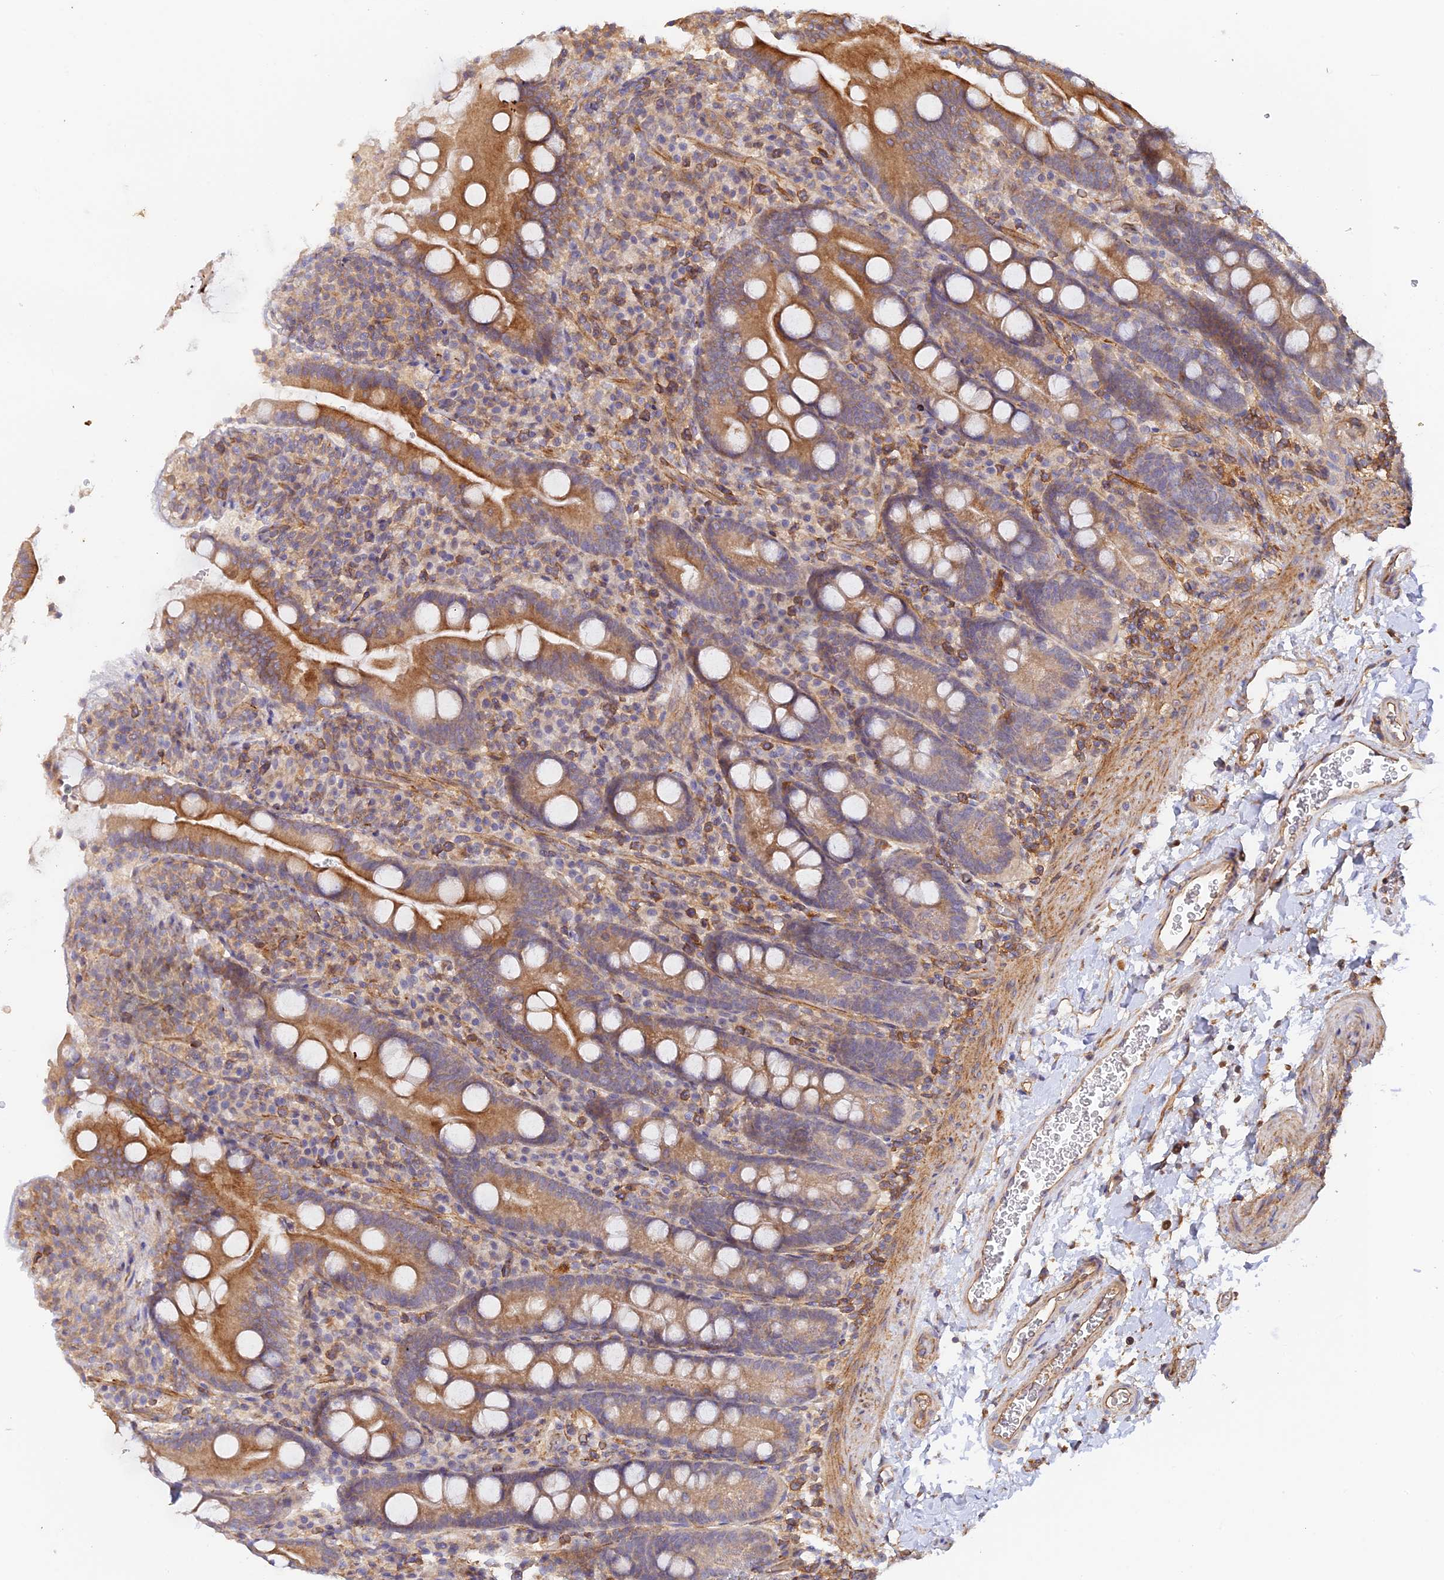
{"staining": {"intensity": "moderate", "quantity": ">75%", "location": "cytoplasmic/membranous"}, "tissue": "duodenum", "cell_type": "Glandular cells", "image_type": "normal", "snomed": [{"axis": "morphology", "description": "Normal tissue, NOS"}, {"axis": "topography", "description": "Duodenum"}], "caption": "The micrograph displays immunohistochemical staining of benign duodenum. There is moderate cytoplasmic/membranous staining is appreciated in approximately >75% of glandular cells.", "gene": "MYO9A", "patient": {"sex": "male", "age": 35}}